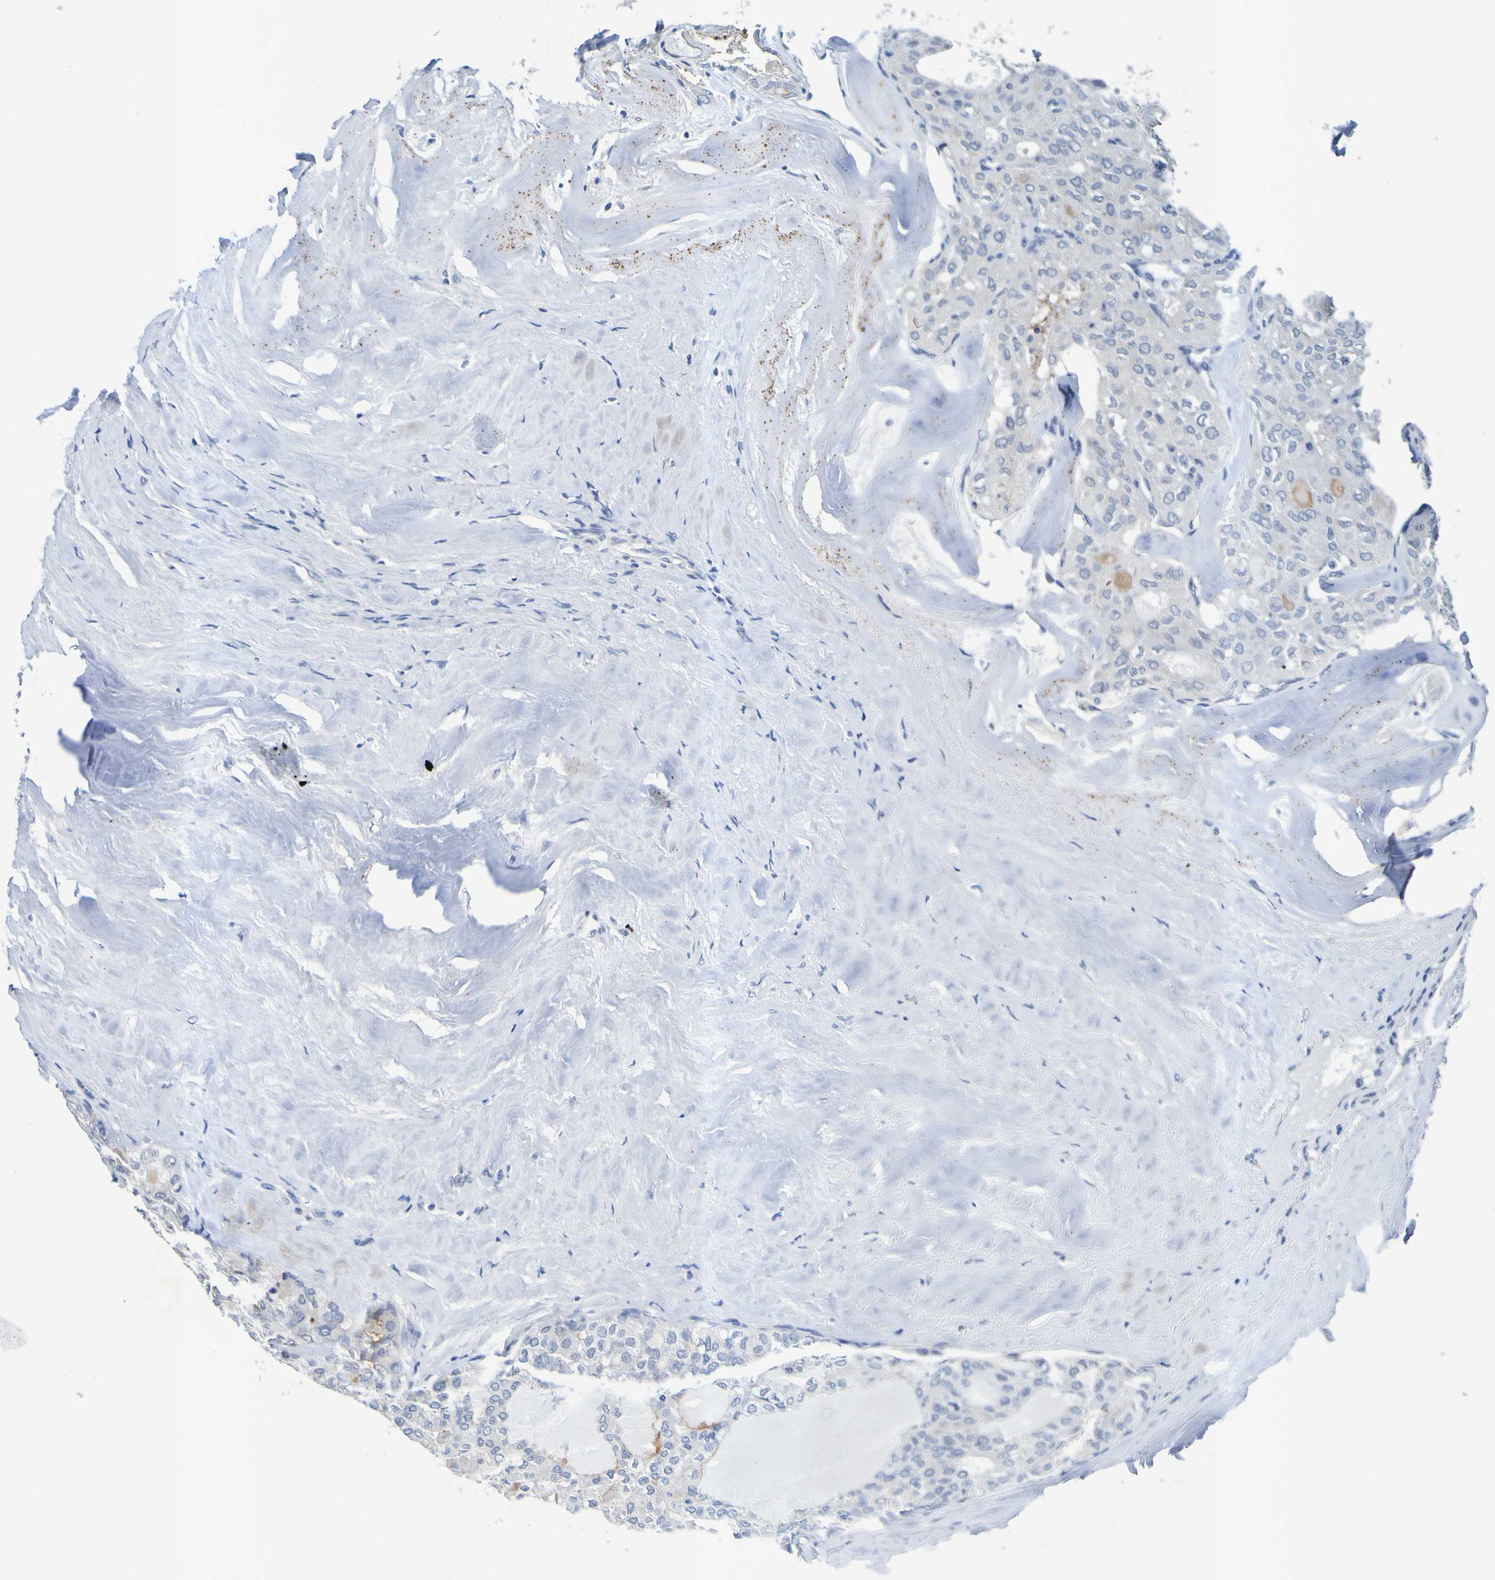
{"staining": {"intensity": "negative", "quantity": "none", "location": "none"}, "tissue": "thyroid cancer", "cell_type": "Tumor cells", "image_type": "cancer", "snomed": [{"axis": "morphology", "description": "Follicular adenoma carcinoma, NOS"}, {"axis": "topography", "description": "Thyroid gland"}], "caption": "Protein analysis of thyroid cancer displays no significant staining in tumor cells.", "gene": "VMA21", "patient": {"sex": "male", "age": 75}}